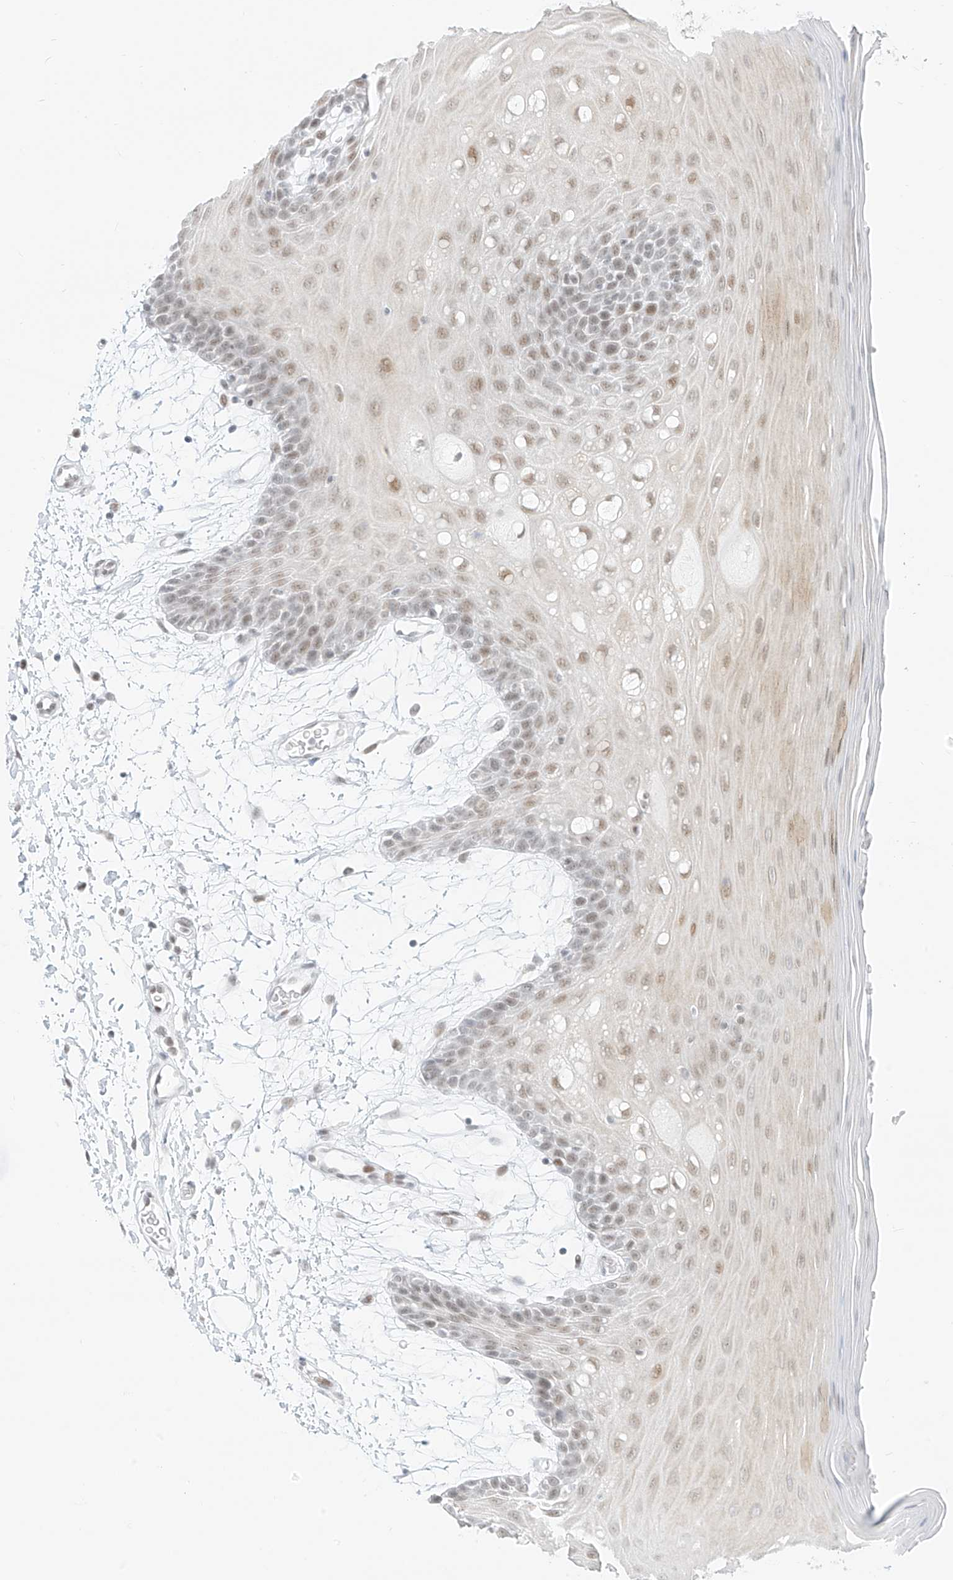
{"staining": {"intensity": "weak", "quantity": "25%-75%", "location": "nuclear"}, "tissue": "oral mucosa", "cell_type": "Squamous epithelial cells", "image_type": "normal", "snomed": [{"axis": "morphology", "description": "Normal tissue, NOS"}, {"axis": "topography", "description": "Skeletal muscle"}, {"axis": "topography", "description": "Oral tissue"}, {"axis": "topography", "description": "Salivary gland"}, {"axis": "topography", "description": "Peripheral nerve tissue"}], "caption": "IHC of unremarkable human oral mucosa reveals low levels of weak nuclear staining in approximately 25%-75% of squamous epithelial cells. (DAB (3,3'-diaminobenzidine) IHC with brightfield microscopy, high magnification).", "gene": "SUPT5H", "patient": {"sex": "male", "age": 54}}